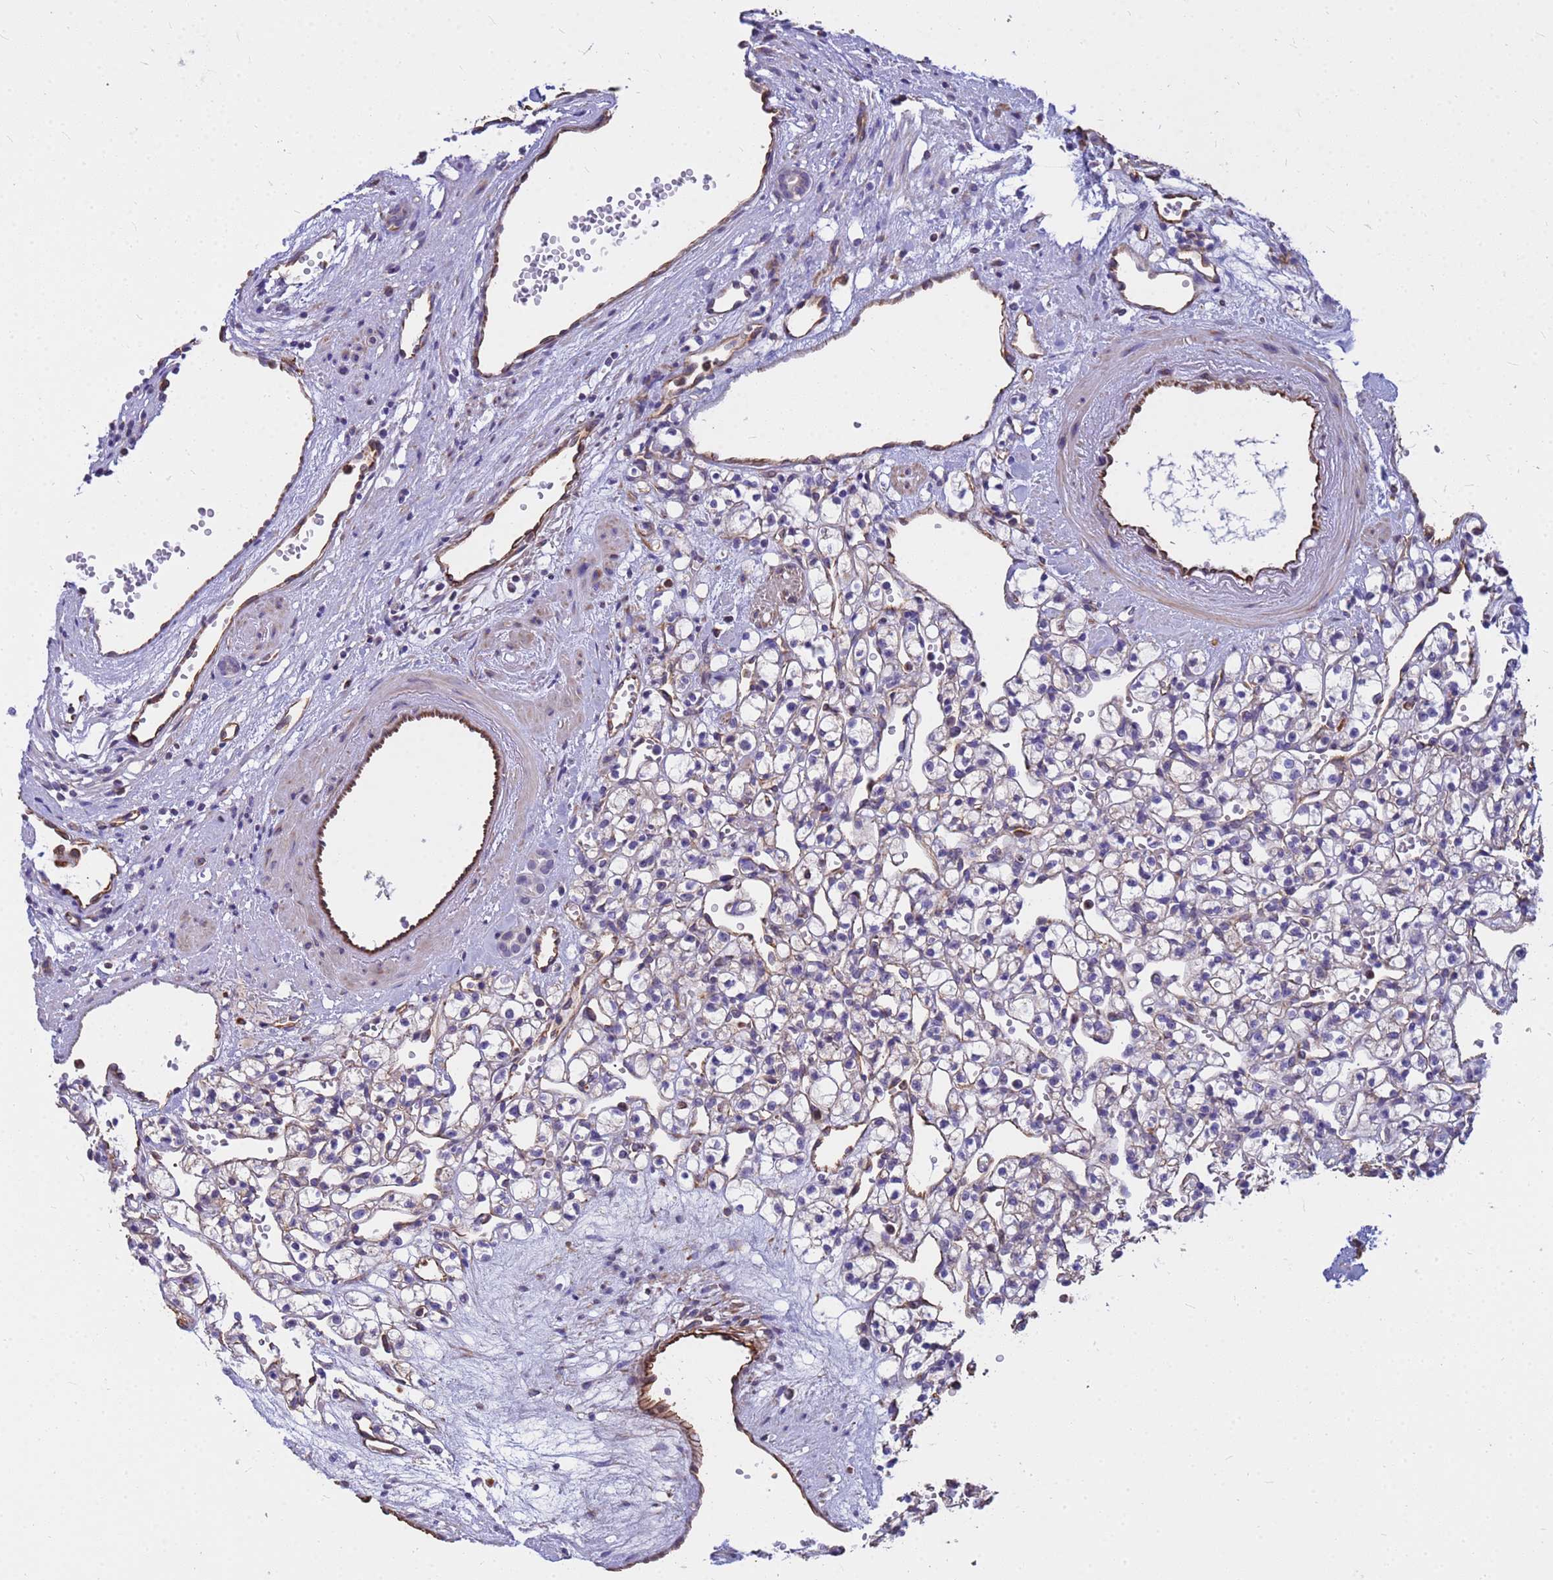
{"staining": {"intensity": "negative", "quantity": "none", "location": "none"}, "tissue": "renal cancer", "cell_type": "Tumor cells", "image_type": "cancer", "snomed": [{"axis": "morphology", "description": "Adenocarcinoma, NOS"}, {"axis": "topography", "description": "Kidney"}], "caption": "Immunohistochemical staining of renal cancer (adenocarcinoma) reveals no significant positivity in tumor cells.", "gene": "TCEAL3", "patient": {"sex": "female", "age": 59}}